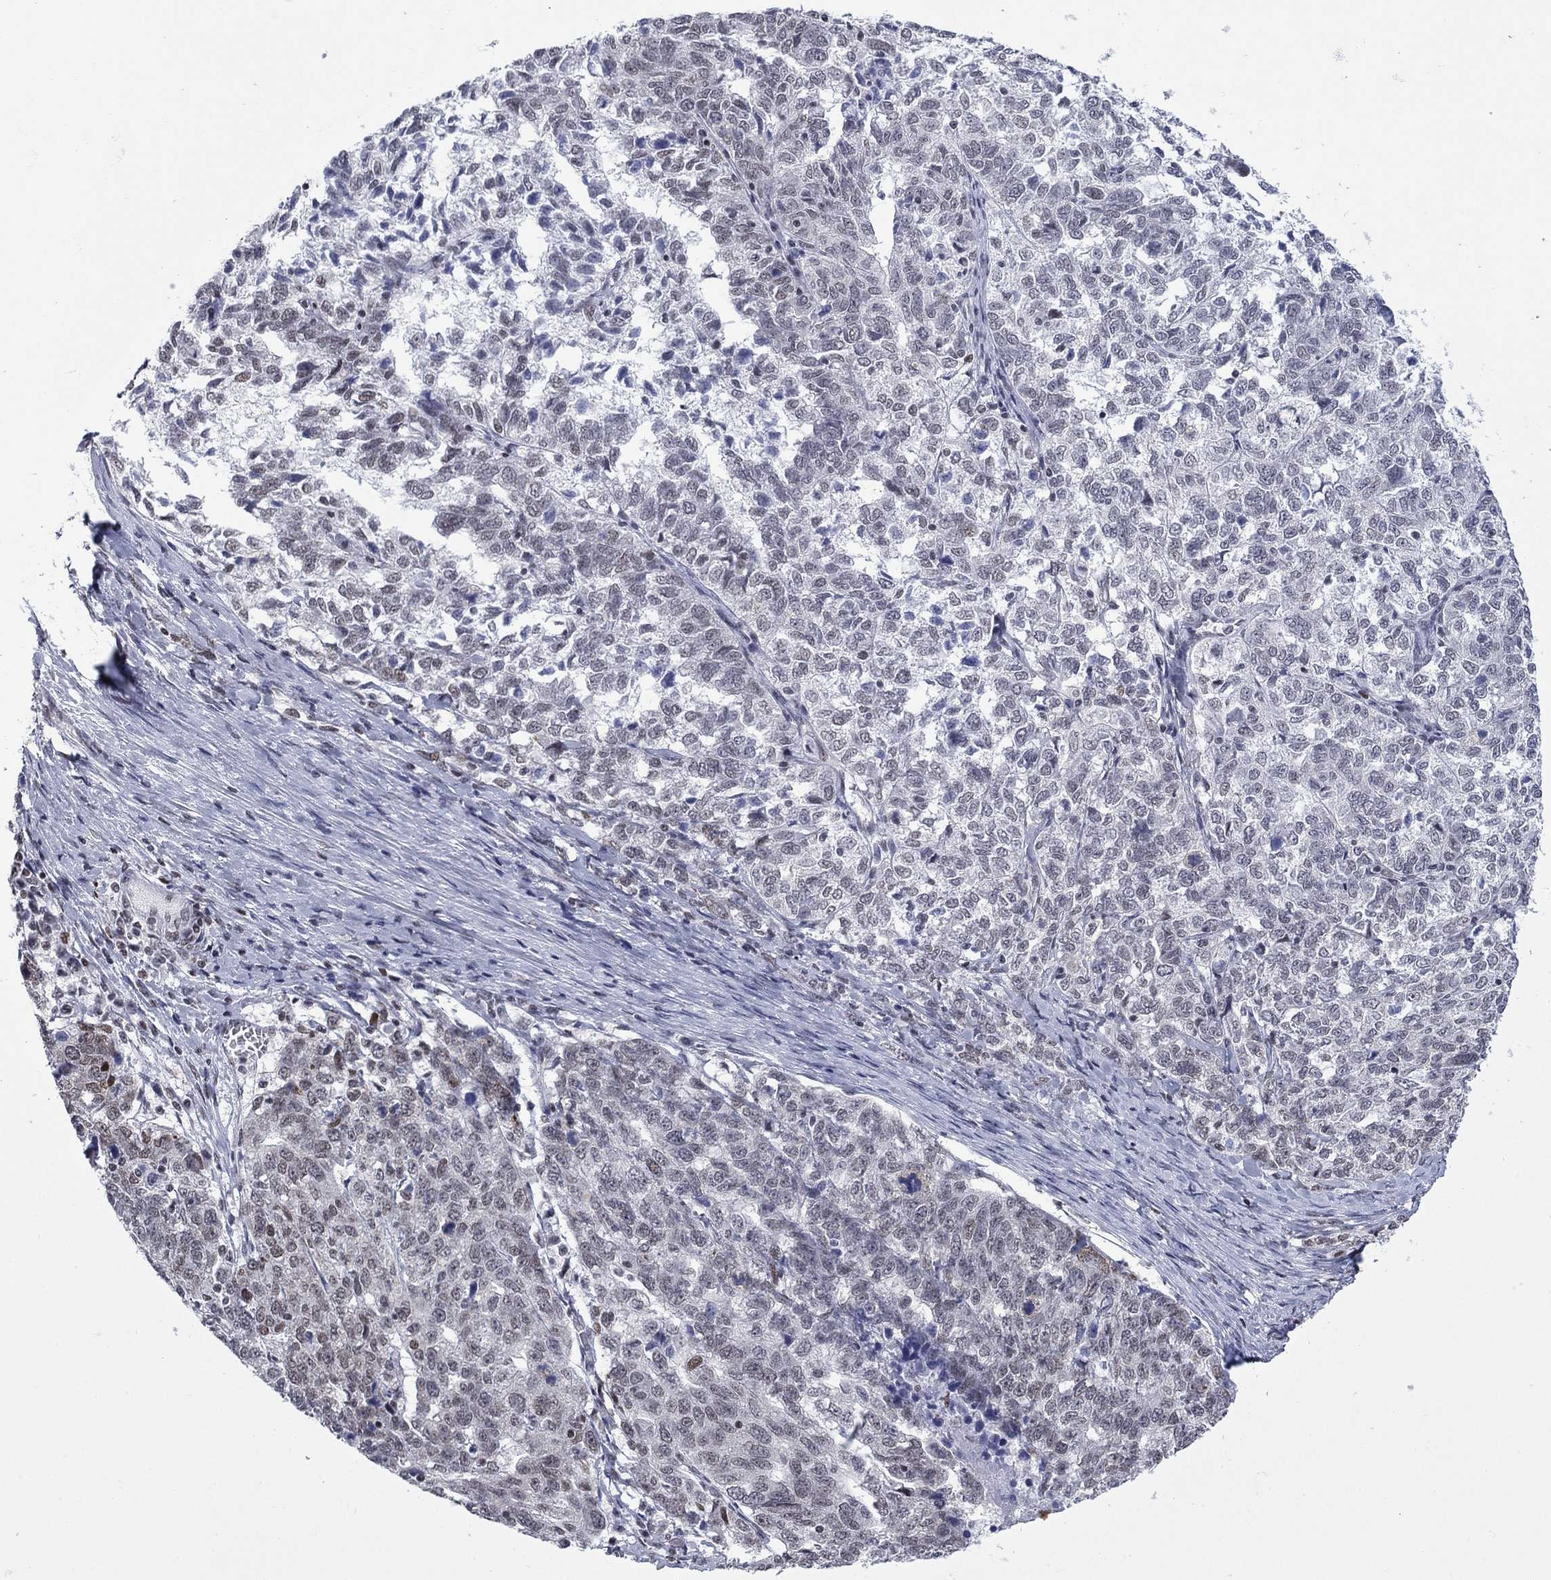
{"staining": {"intensity": "negative", "quantity": "none", "location": "none"}, "tissue": "ovarian cancer", "cell_type": "Tumor cells", "image_type": "cancer", "snomed": [{"axis": "morphology", "description": "Cystadenocarcinoma, serous, NOS"}, {"axis": "topography", "description": "Ovary"}], "caption": "Tumor cells show no significant expression in ovarian serous cystadenocarcinoma.", "gene": "NPAS3", "patient": {"sex": "female", "age": 71}}